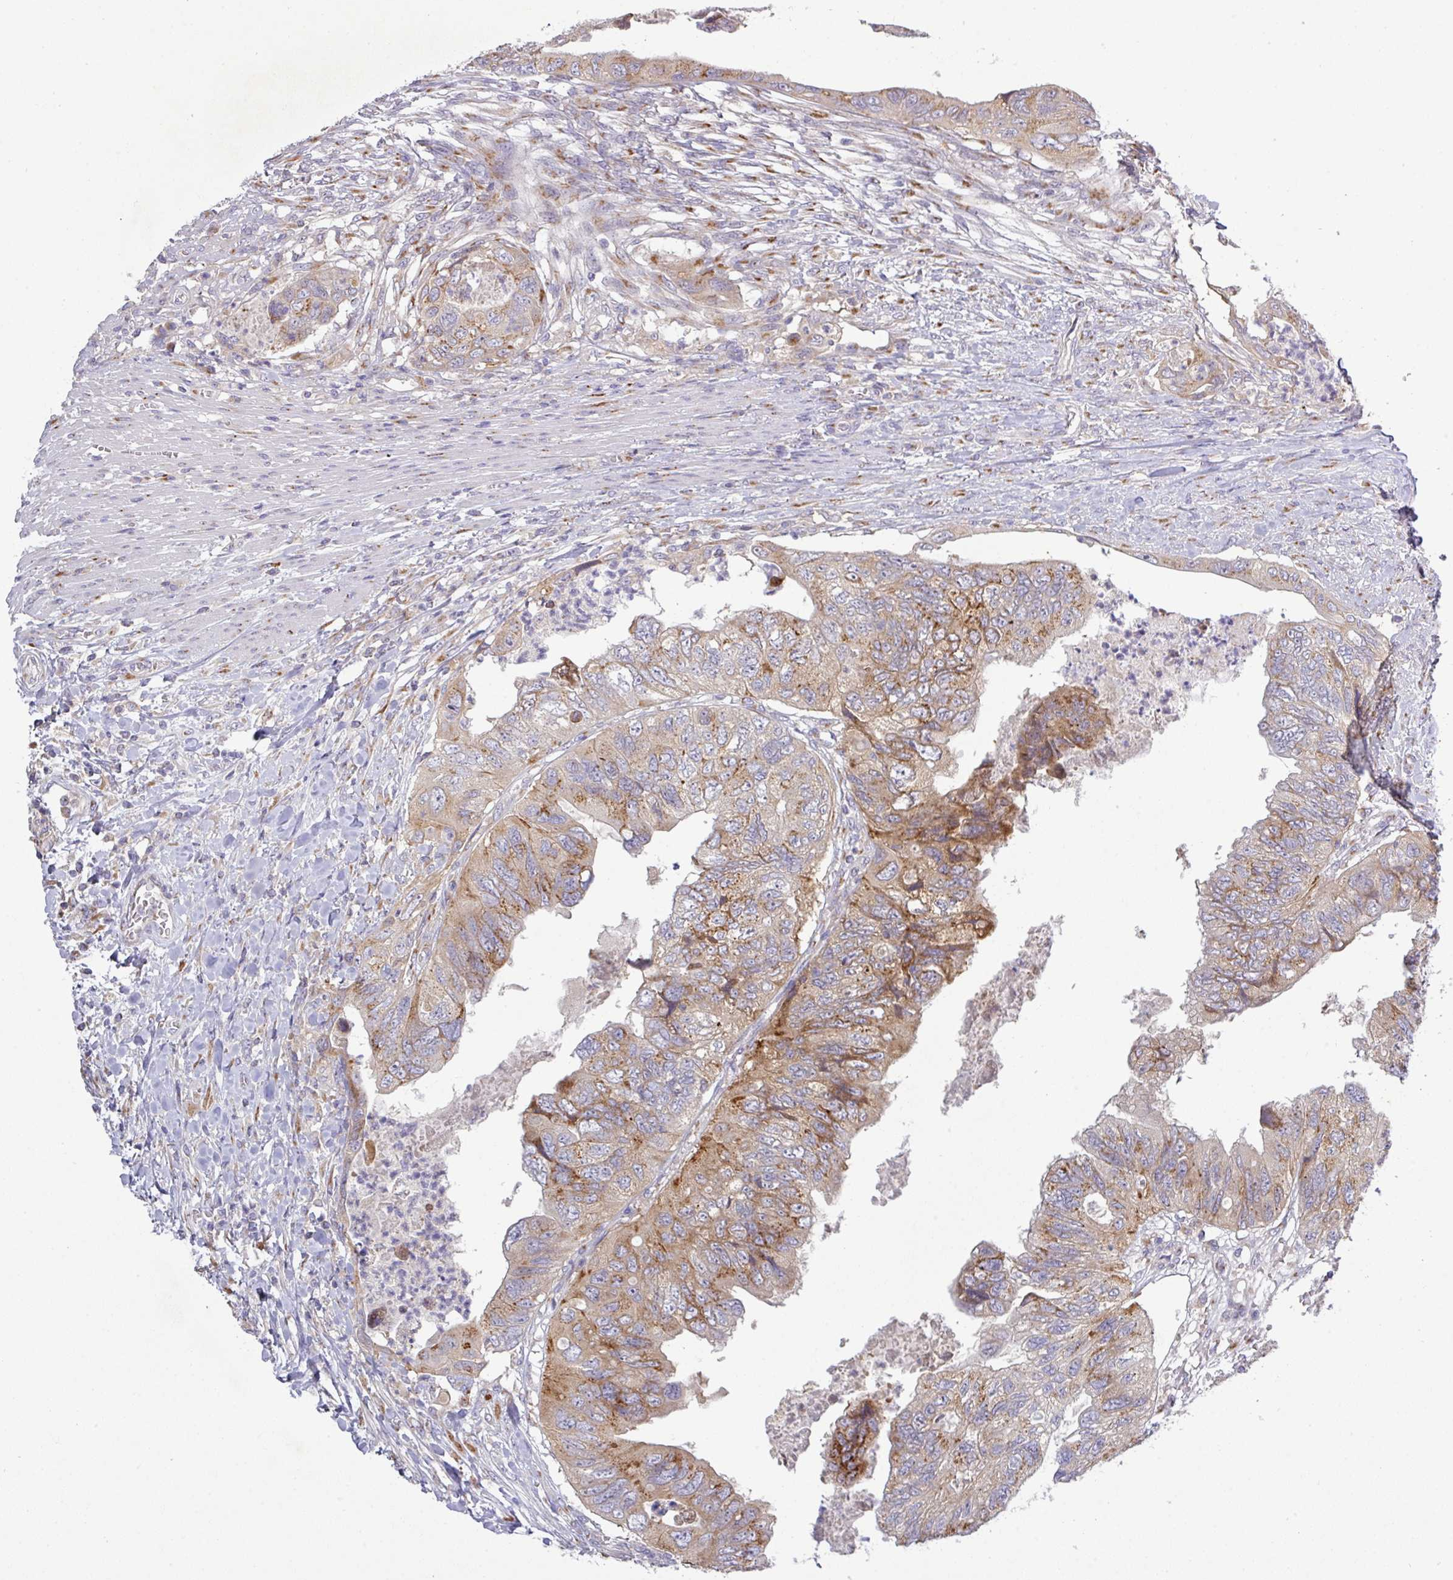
{"staining": {"intensity": "moderate", "quantity": ">75%", "location": "cytoplasmic/membranous"}, "tissue": "colorectal cancer", "cell_type": "Tumor cells", "image_type": "cancer", "snomed": [{"axis": "morphology", "description": "Adenocarcinoma, NOS"}, {"axis": "topography", "description": "Rectum"}], "caption": "This histopathology image shows IHC staining of colorectal cancer, with medium moderate cytoplasmic/membranous expression in approximately >75% of tumor cells.", "gene": "VTI1A", "patient": {"sex": "male", "age": 63}}